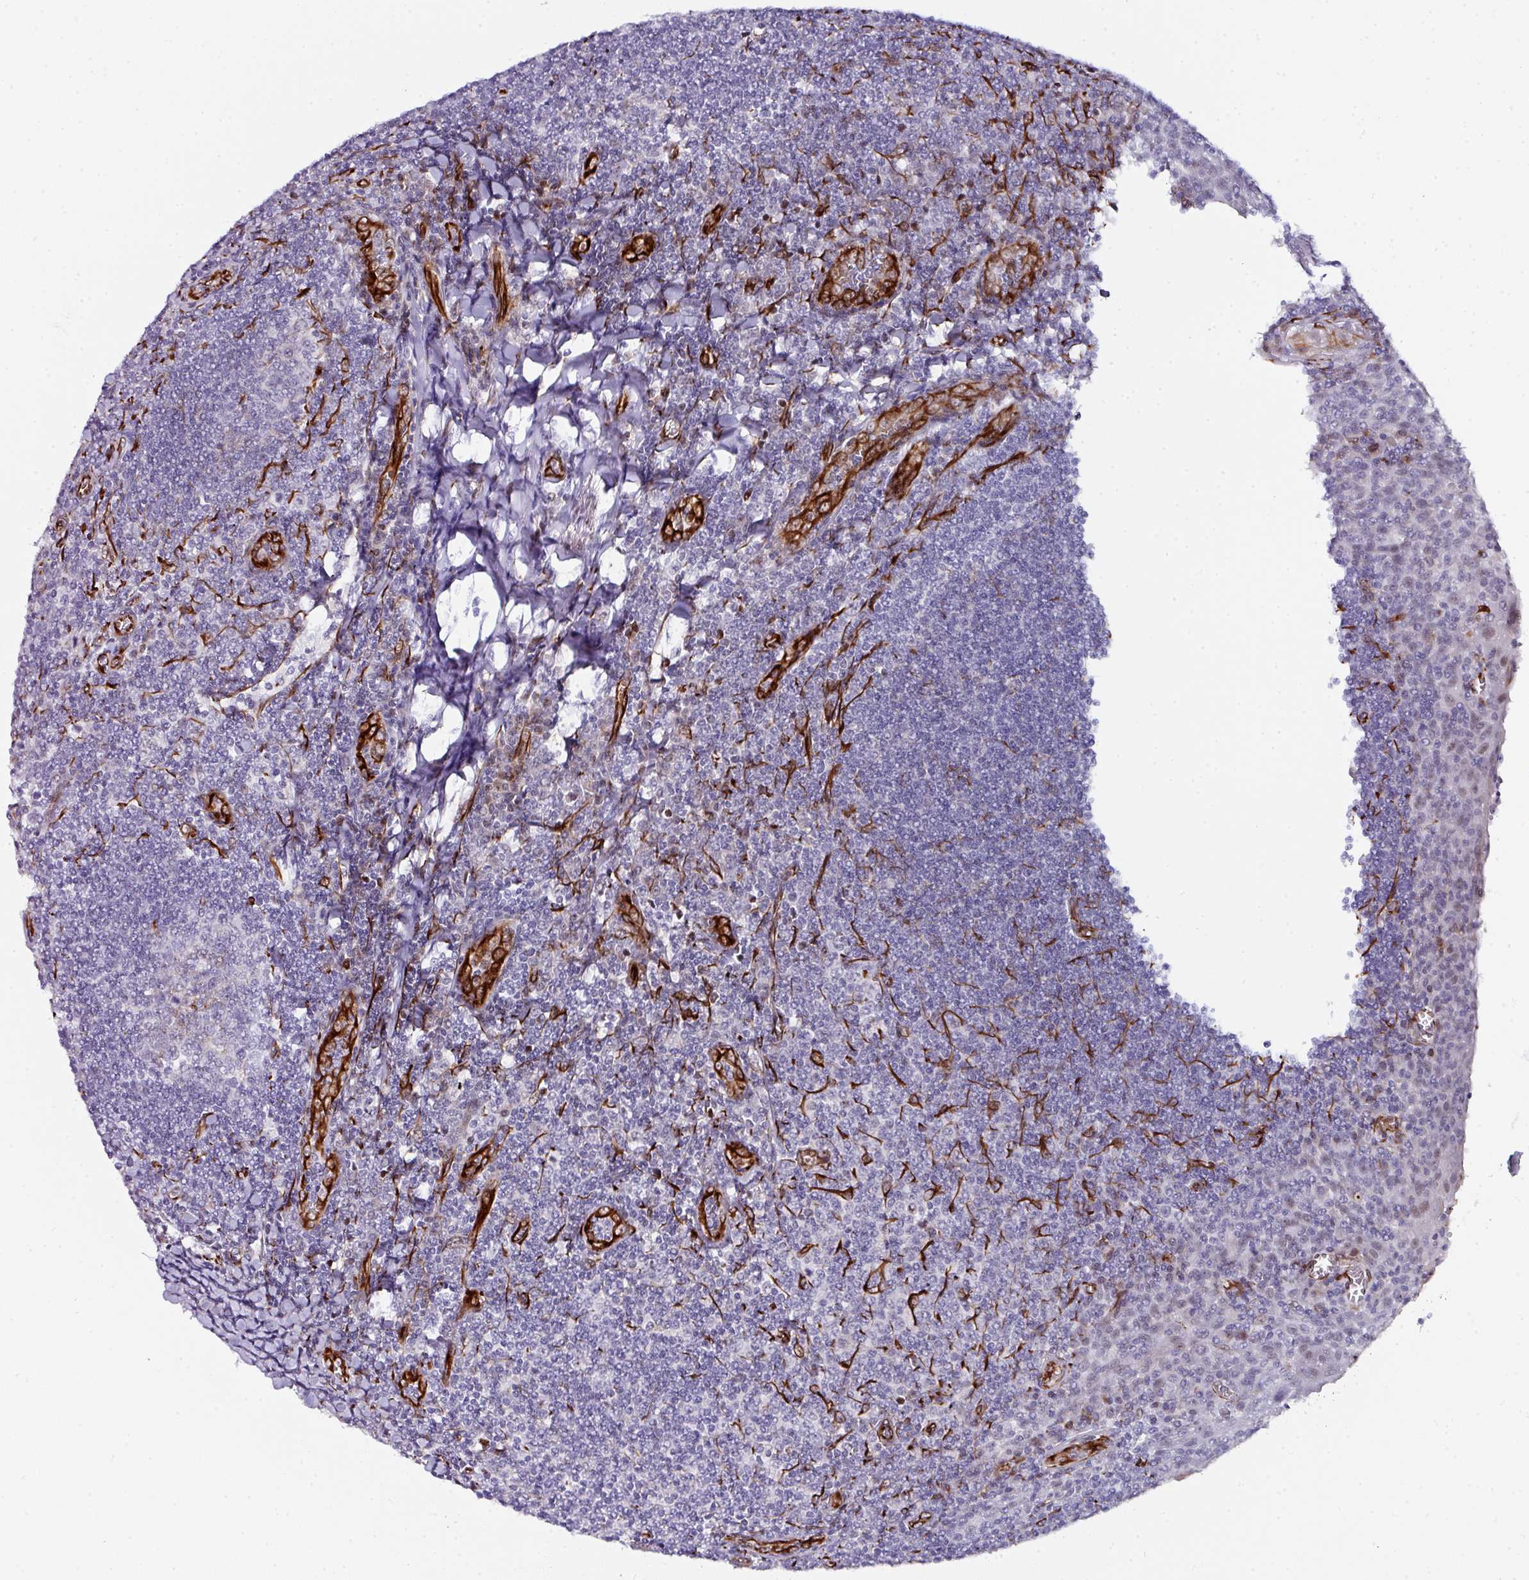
{"staining": {"intensity": "moderate", "quantity": "<25%", "location": "cytoplasmic/membranous"}, "tissue": "tonsil", "cell_type": "Germinal center cells", "image_type": "normal", "snomed": [{"axis": "morphology", "description": "Normal tissue, NOS"}, {"axis": "topography", "description": "Tonsil"}], "caption": "Moderate cytoplasmic/membranous staining is present in approximately <25% of germinal center cells in unremarkable tonsil. (brown staining indicates protein expression, while blue staining denotes nuclei).", "gene": "TMPRSS9", "patient": {"sex": "male", "age": 27}}